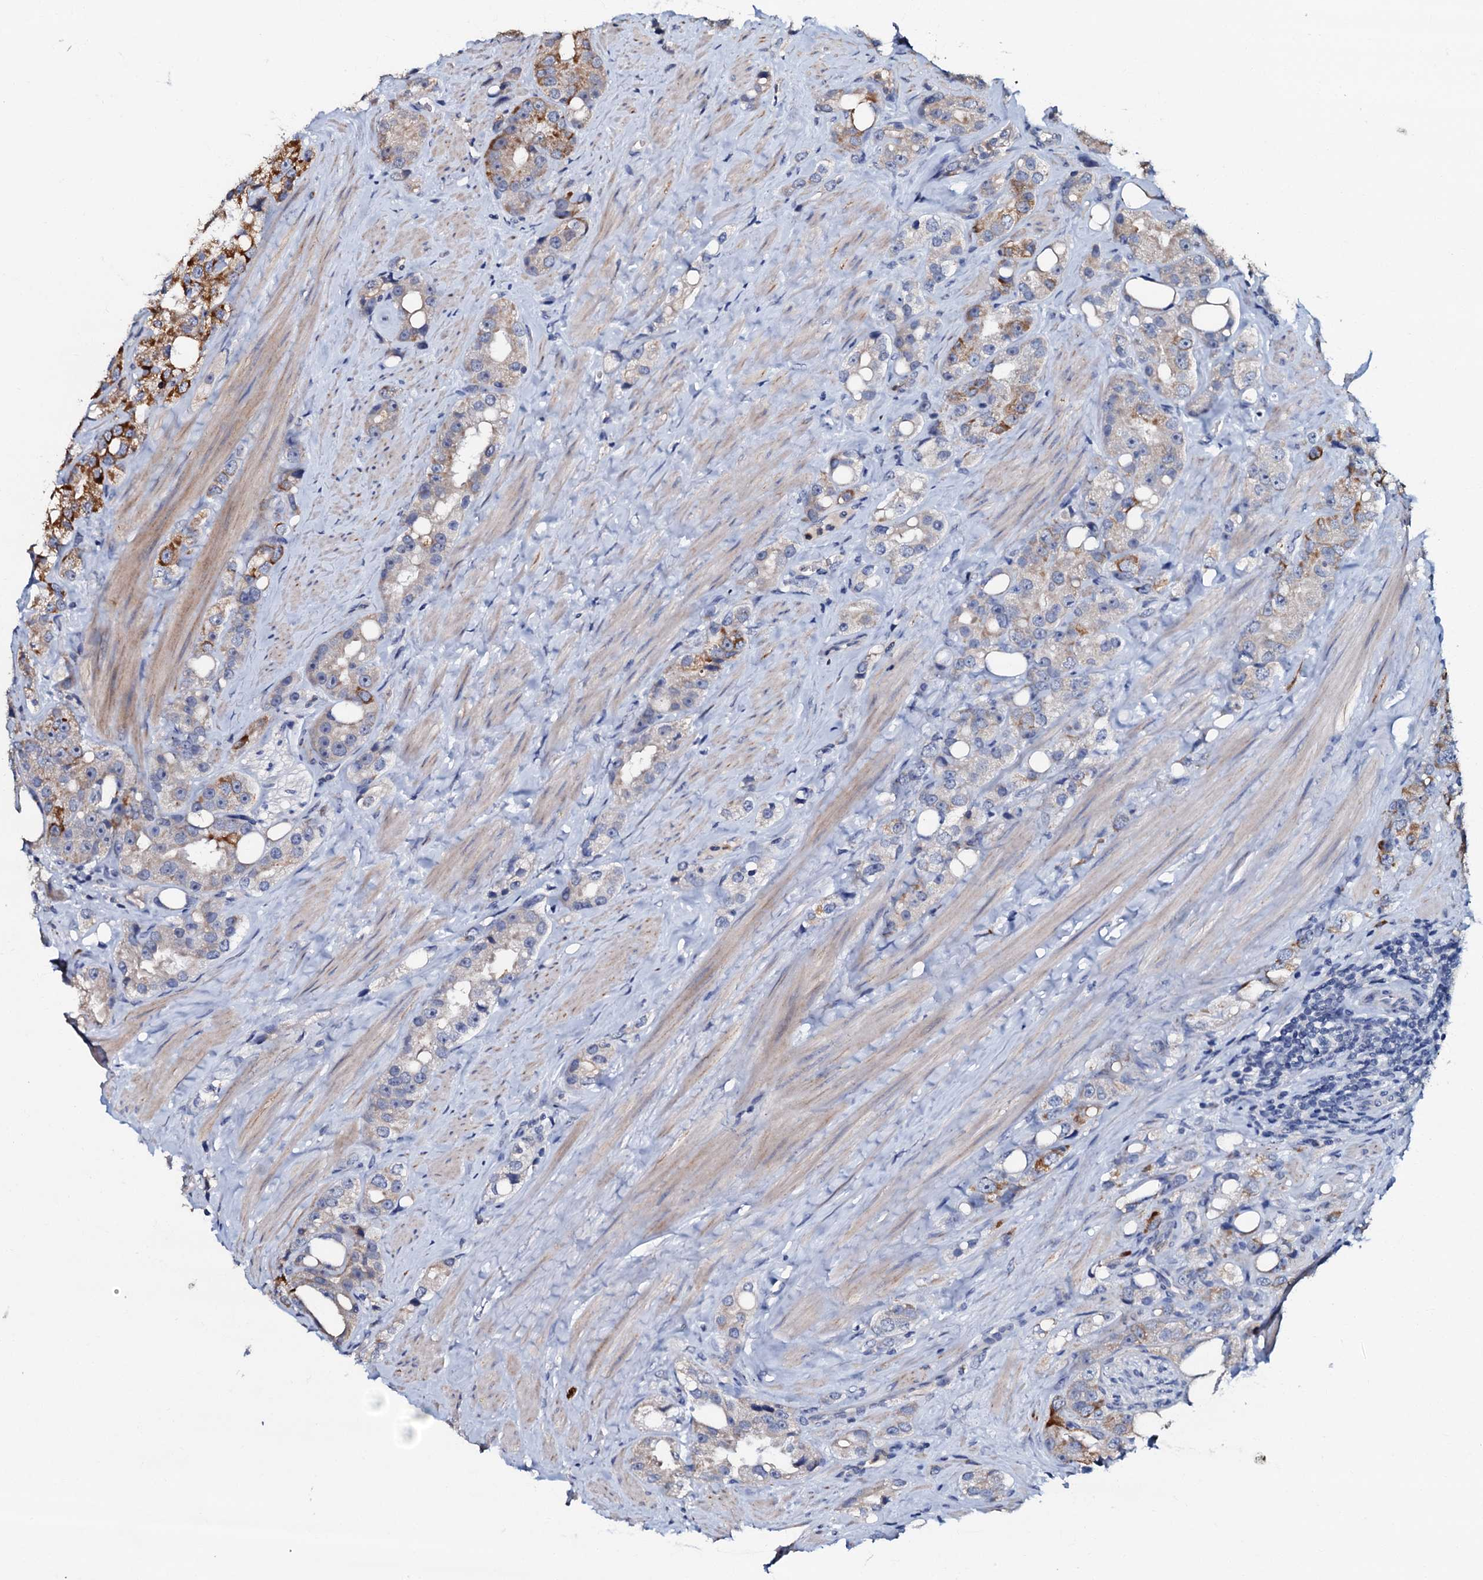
{"staining": {"intensity": "moderate", "quantity": "25%-75%", "location": "cytoplasmic/membranous"}, "tissue": "prostate cancer", "cell_type": "Tumor cells", "image_type": "cancer", "snomed": [{"axis": "morphology", "description": "Adenocarcinoma, NOS"}, {"axis": "topography", "description": "Prostate"}], "caption": "Adenocarcinoma (prostate) tissue displays moderate cytoplasmic/membranous expression in about 25%-75% of tumor cells", "gene": "CPNE2", "patient": {"sex": "male", "age": 79}}